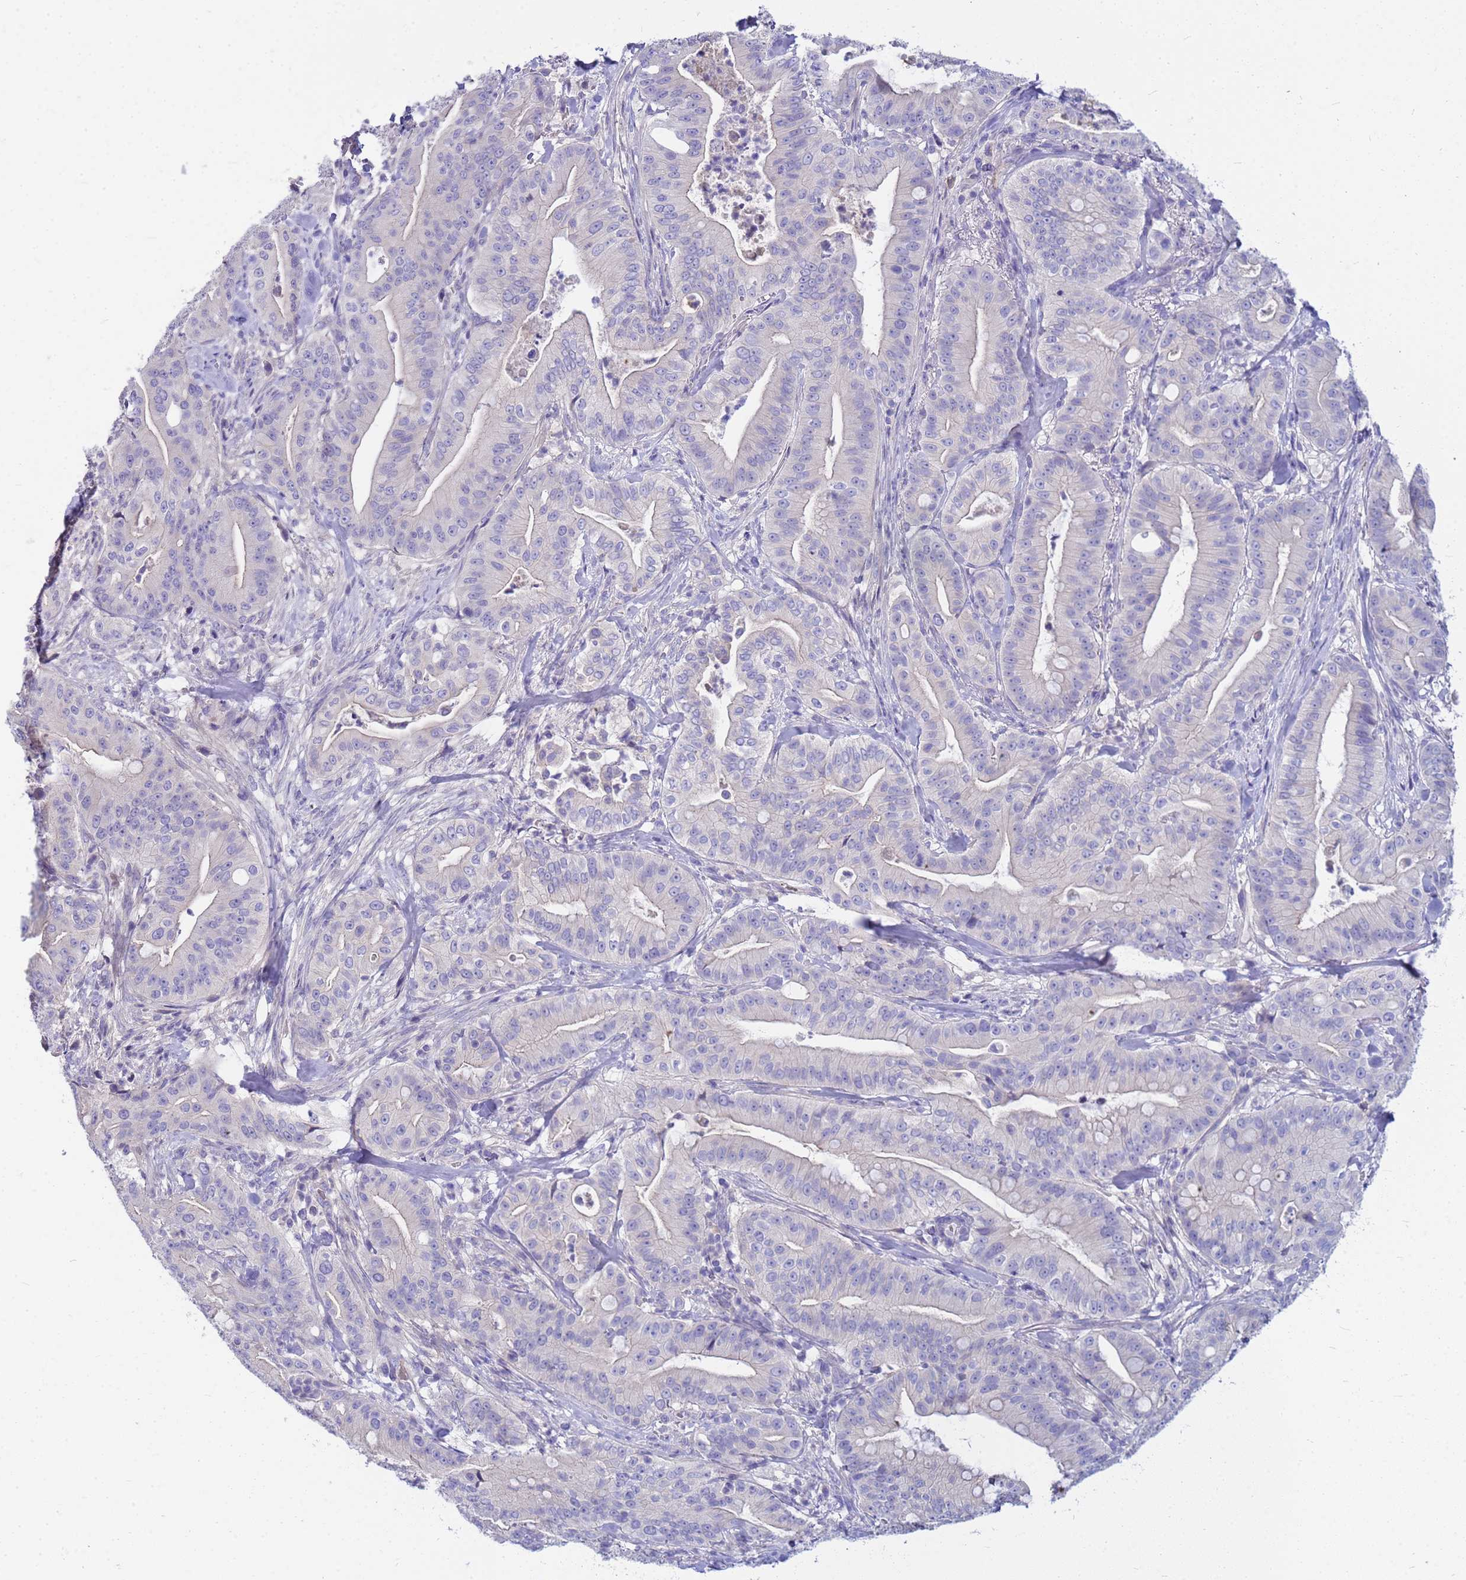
{"staining": {"intensity": "negative", "quantity": "none", "location": "none"}, "tissue": "pancreatic cancer", "cell_type": "Tumor cells", "image_type": "cancer", "snomed": [{"axis": "morphology", "description": "Adenocarcinoma, NOS"}, {"axis": "topography", "description": "Pancreas"}], "caption": "Tumor cells are negative for protein expression in human adenocarcinoma (pancreatic). Brightfield microscopy of IHC stained with DAB (3,3'-diaminobenzidine) (brown) and hematoxylin (blue), captured at high magnification.", "gene": "DPRX", "patient": {"sex": "male", "age": 71}}